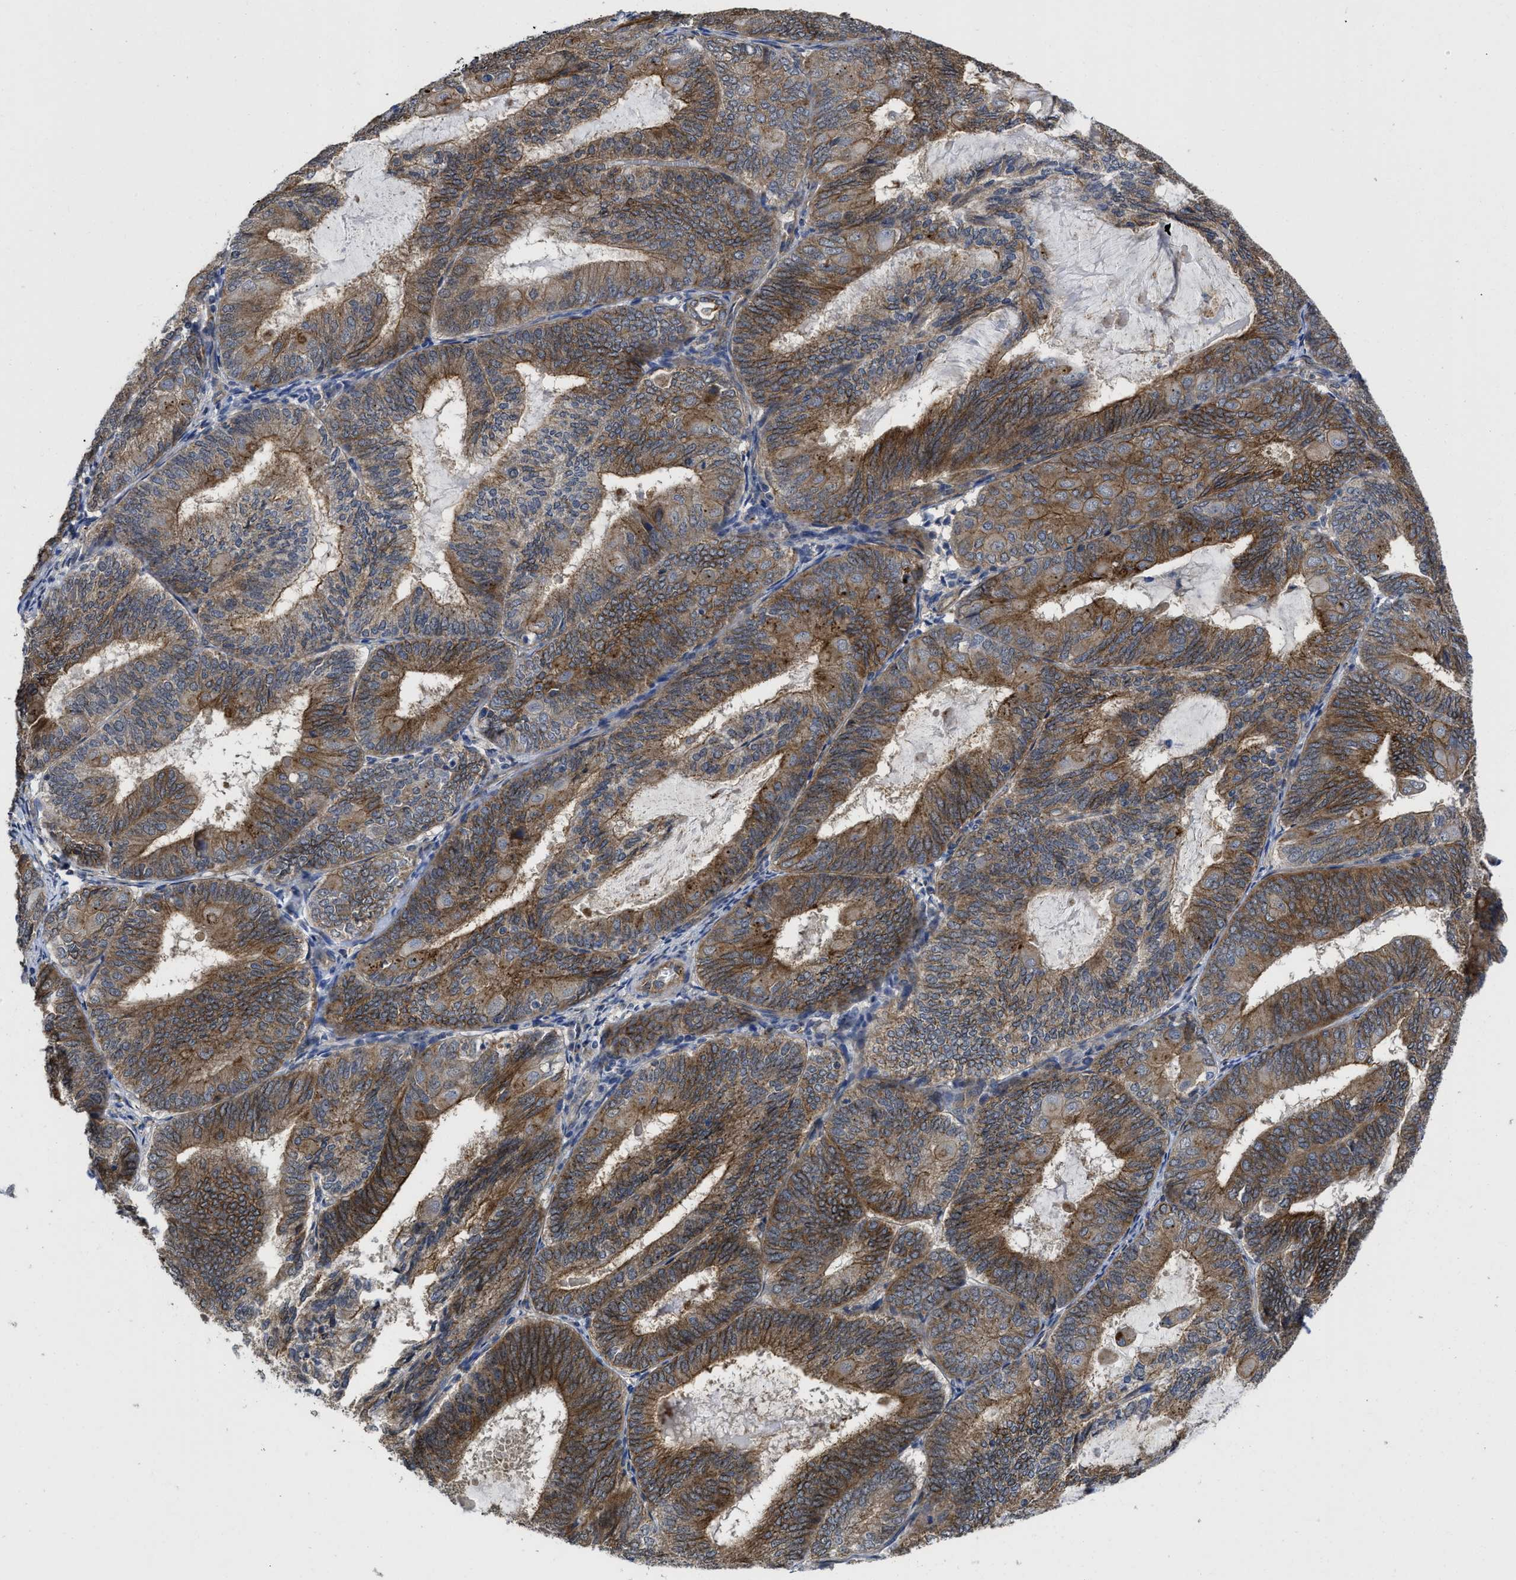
{"staining": {"intensity": "moderate", "quantity": ">75%", "location": "cytoplasmic/membranous"}, "tissue": "endometrial cancer", "cell_type": "Tumor cells", "image_type": "cancer", "snomed": [{"axis": "morphology", "description": "Adenocarcinoma, NOS"}, {"axis": "topography", "description": "Endometrium"}], "caption": "IHC (DAB (3,3'-diaminobenzidine)) staining of endometrial cancer displays moderate cytoplasmic/membranous protein expression in approximately >75% of tumor cells.", "gene": "PKD2", "patient": {"sex": "female", "age": 81}}